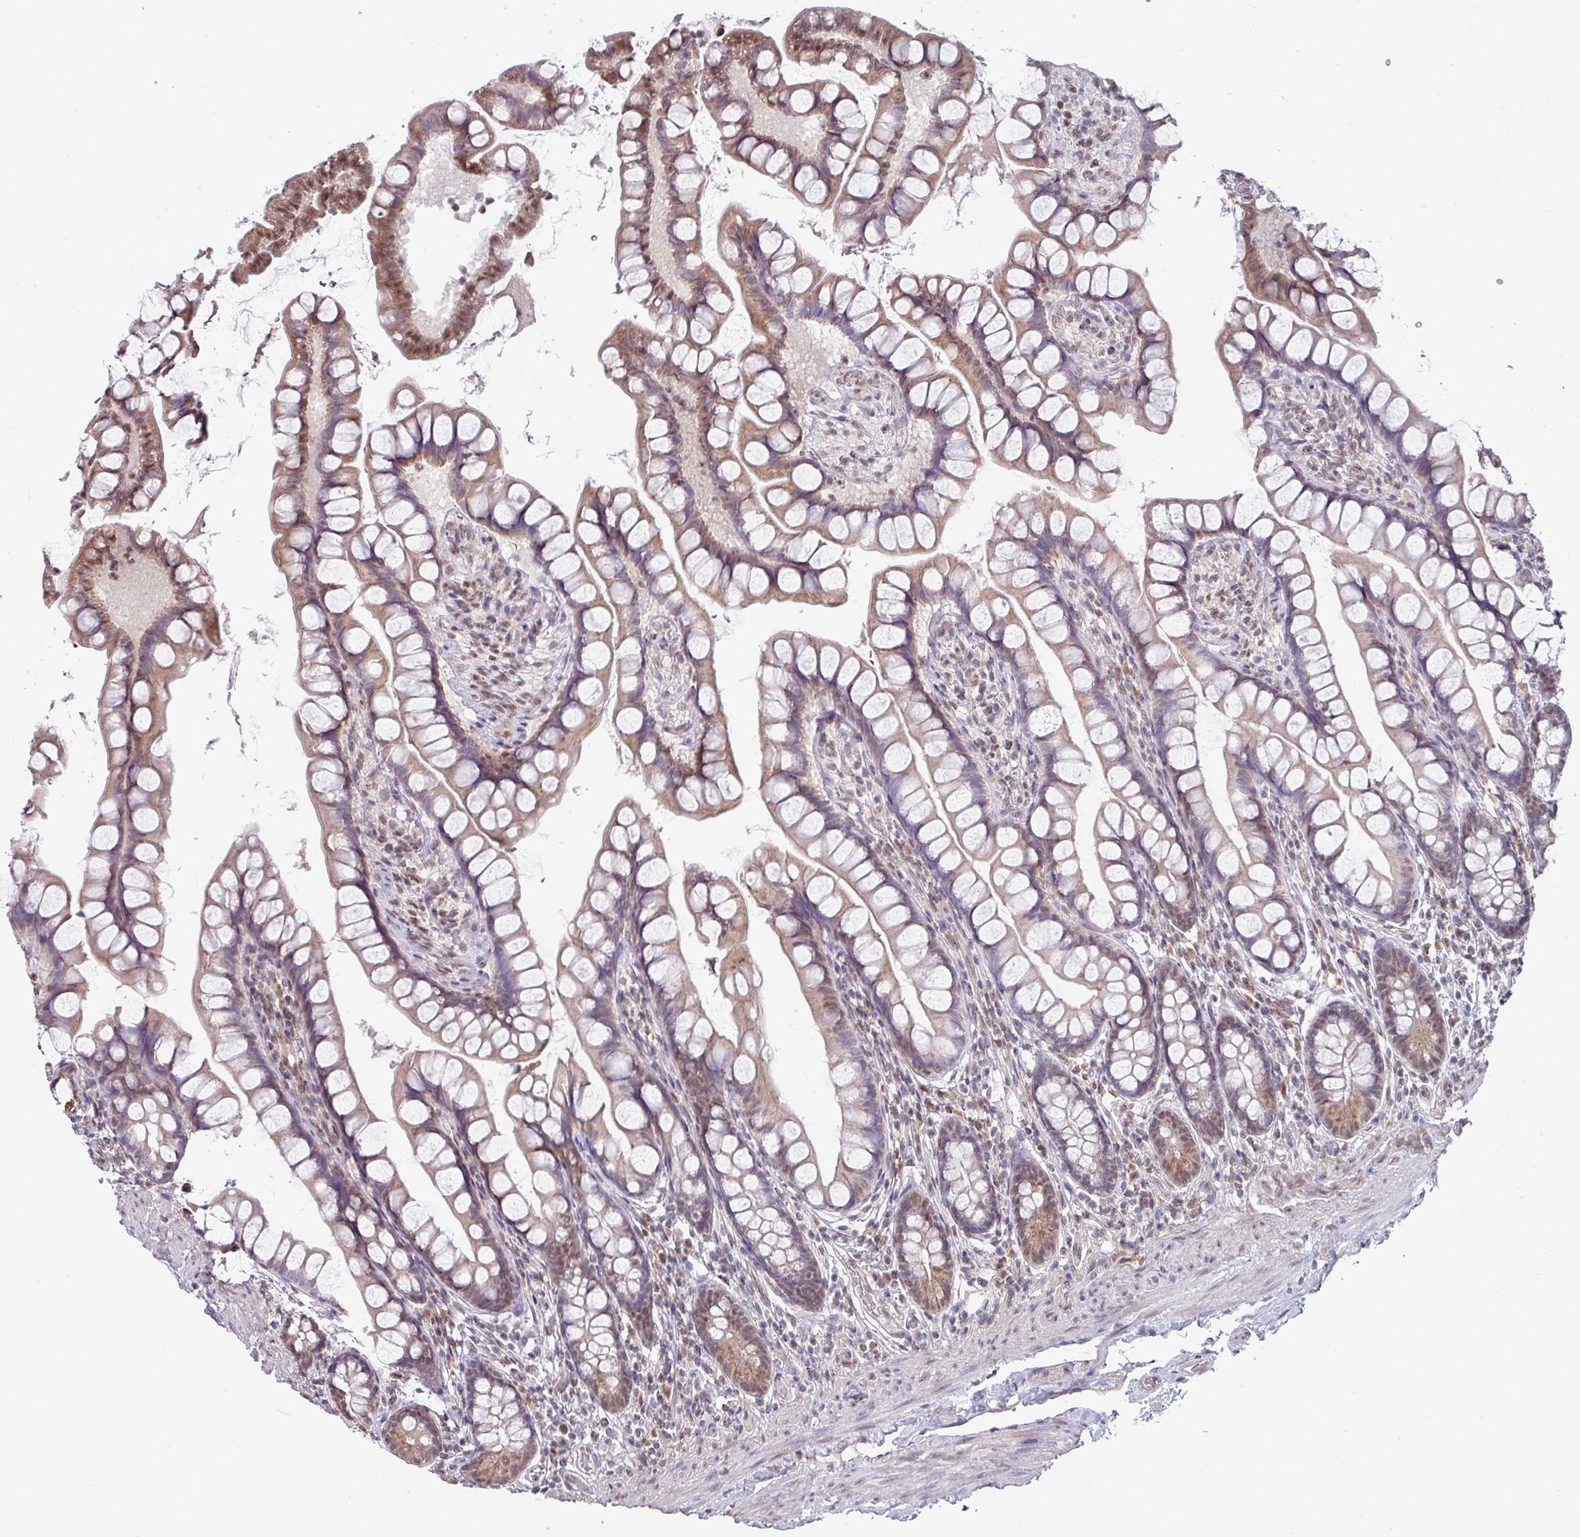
{"staining": {"intensity": "moderate", "quantity": ">75%", "location": "cytoplasmic/membranous,nuclear"}, "tissue": "small intestine", "cell_type": "Glandular cells", "image_type": "normal", "snomed": [{"axis": "morphology", "description": "Normal tissue, NOS"}, {"axis": "topography", "description": "Small intestine"}], "caption": "Benign small intestine exhibits moderate cytoplasmic/membranous,nuclear positivity in approximately >75% of glandular cells, visualized by immunohistochemistry.", "gene": "TMED5", "patient": {"sex": "male", "age": 70}}